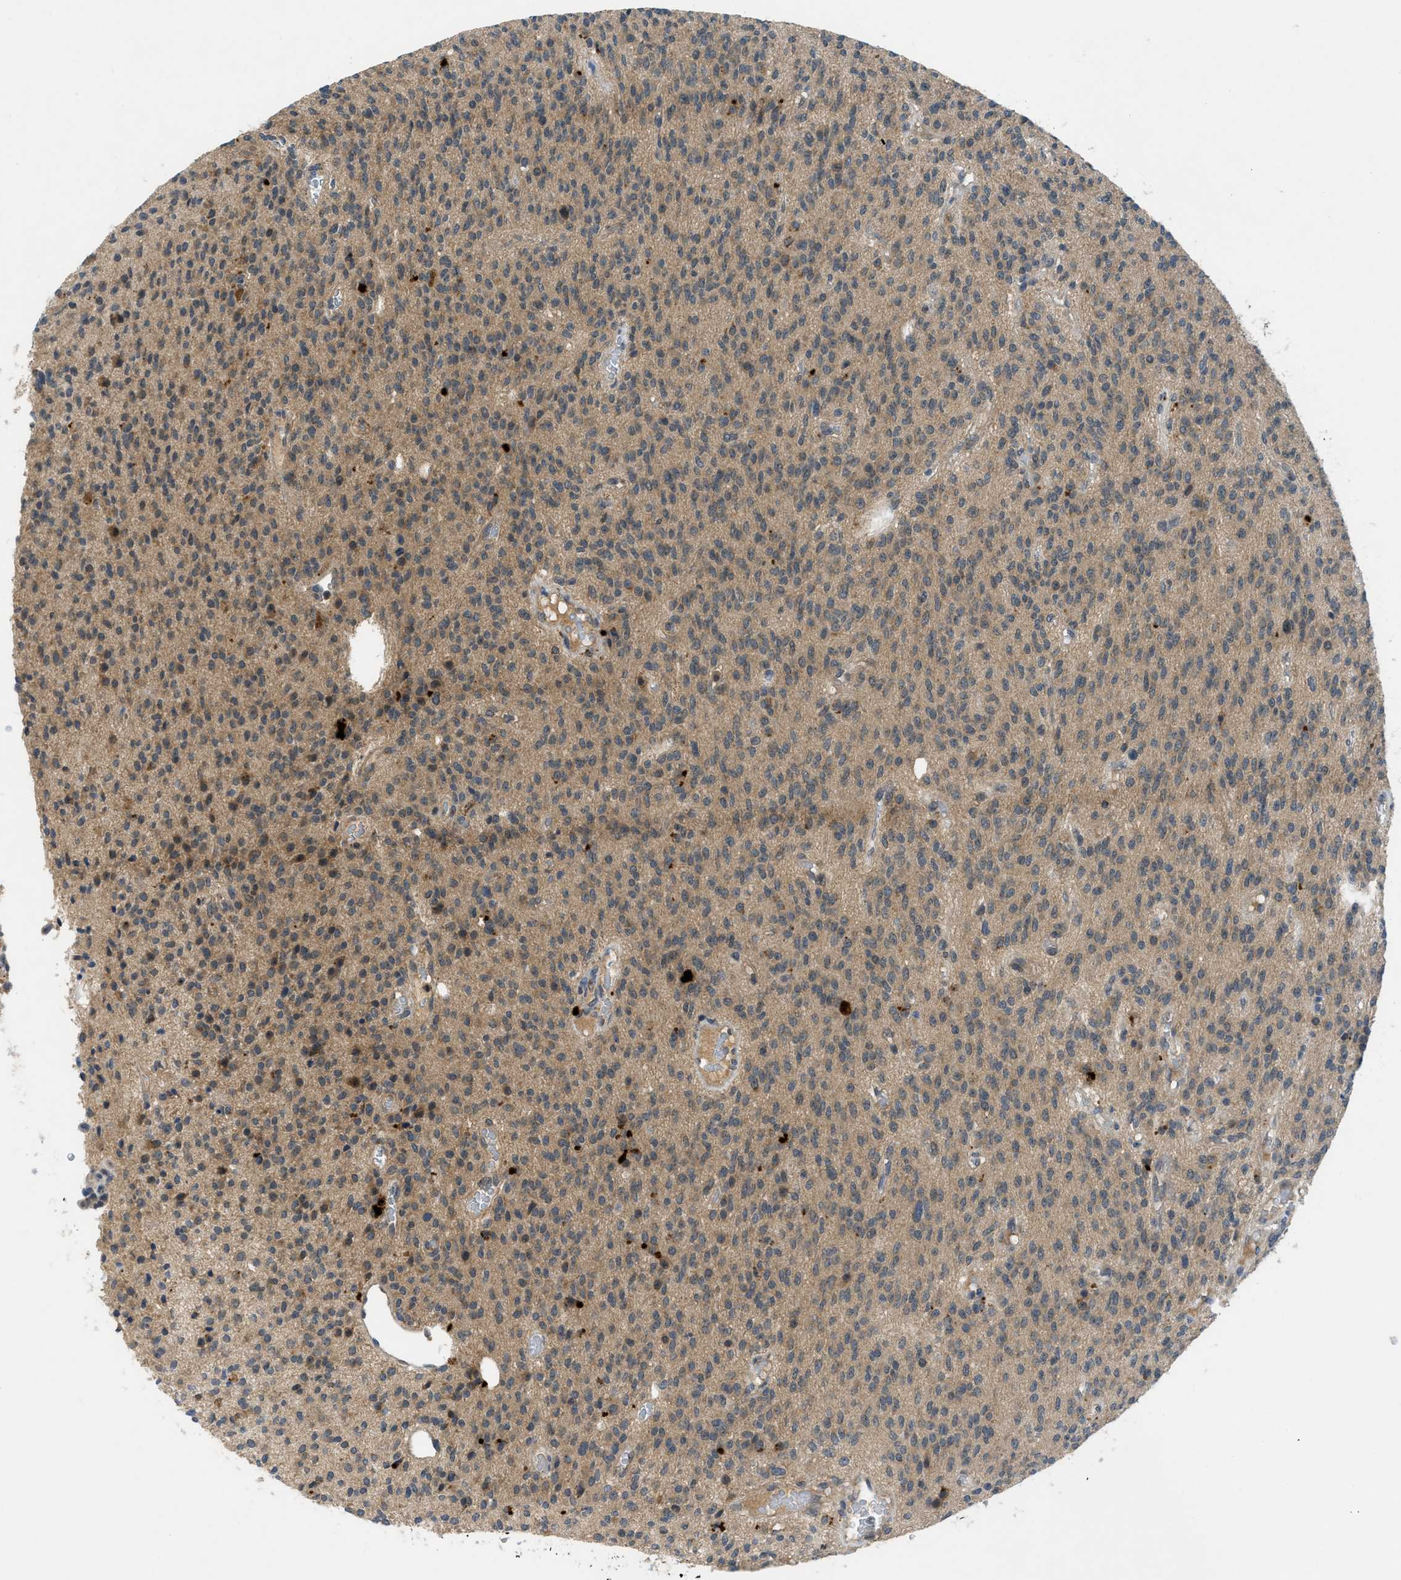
{"staining": {"intensity": "moderate", "quantity": ">75%", "location": "cytoplasmic/membranous"}, "tissue": "glioma", "cell_type": "Tumor cells", "image_type": "cancer", "snomed": [{"axis": "morphology", "description": "Glioma, malignant, High grade"}, {"axis": "topography", "description": "Brain"}], "caption": "This photomicrograph displays IHC staining of human glioma, with medium moderate cytoplasmic/membranous expression in about >75% of tumor cells.", "gene": "PDE7A", "patient": {"sex": "male", "age": 34}}